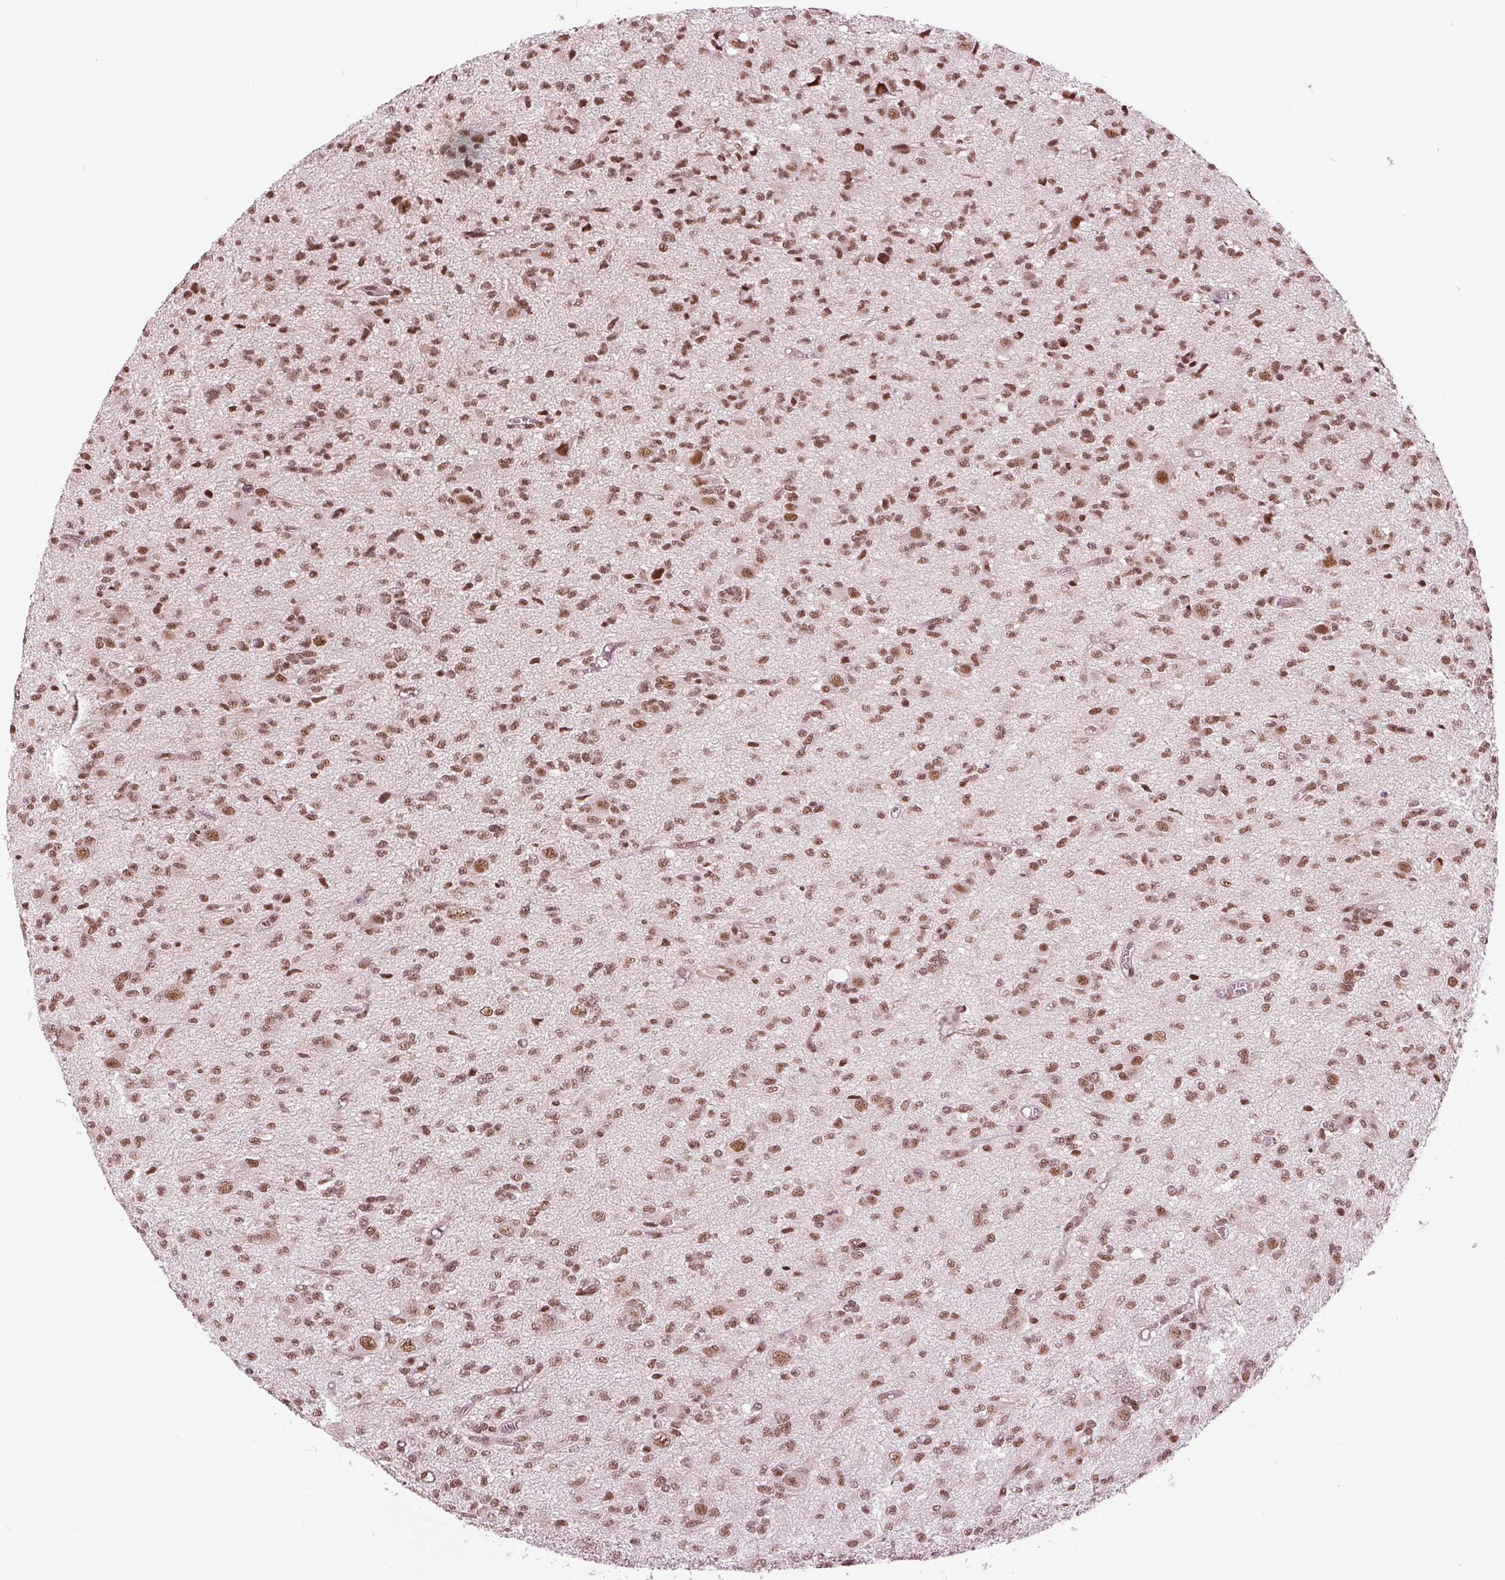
{"staining": {"intensity": "moderate", "quantity": ">75%", "location": "nuclear"}, "tissue": "glioma", "cell_type": "Tumor cells", "image_type": "cancer", "snomed": [{"axis": "morphology", "description": "Glioma, malignant, Low grade"}, {"axis": "topography", "description": "Brain"}], "caption": "A micrograph of human glioma stained for a protein reveals moderate nuclear brown staining in tumor cells. (Stains: DAB in brown, nuclei in blue, Microscopy: brightfield microscopy at high magnification).", "gene": "LSM2", "patient": {"sex": "male", "age": 64}}